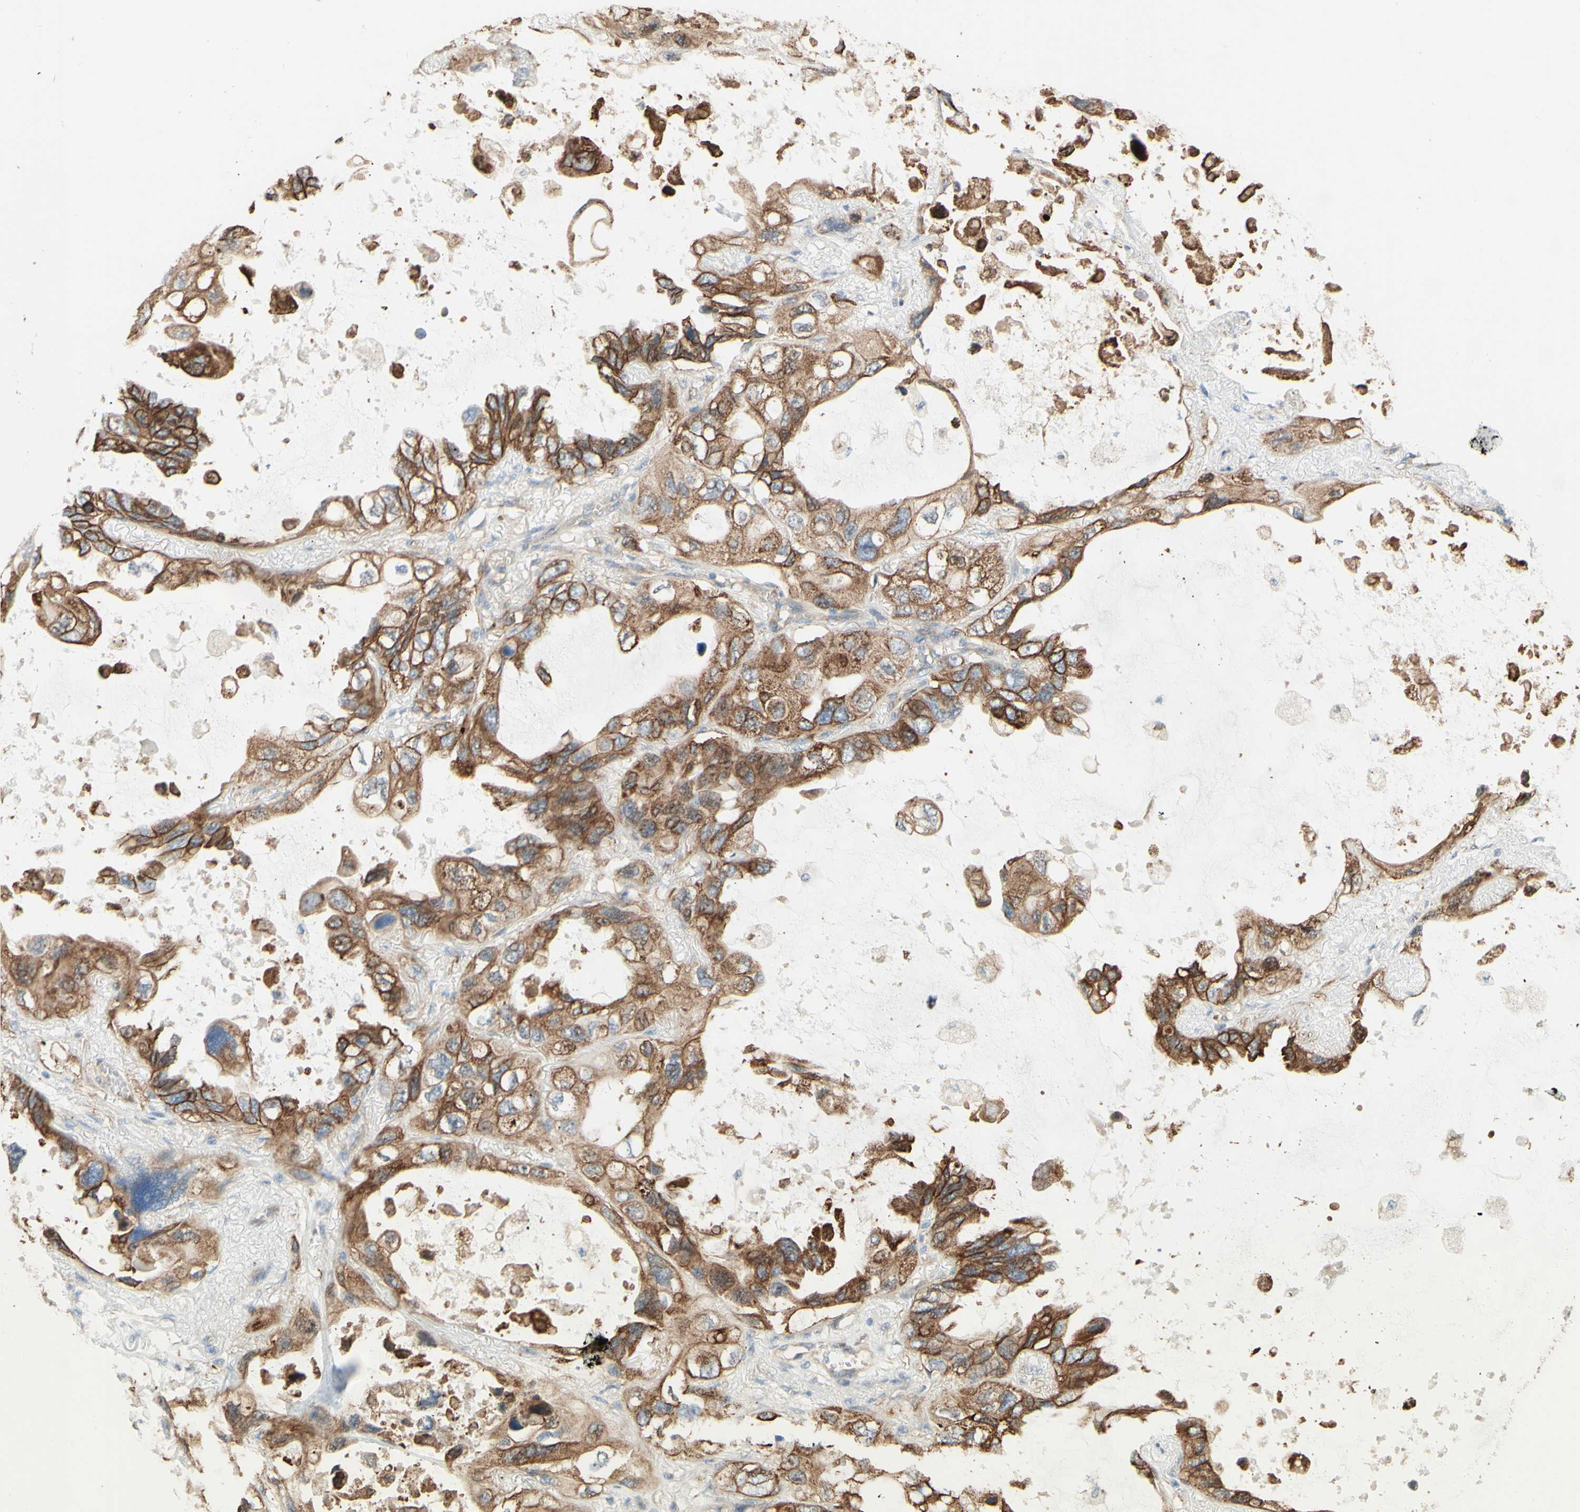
{"staining": {"intensity": "moderate", "quantity": ">75%", "location": "cytoplasmic/membranous"}, "tissue": "lung cancer", "cell_type": "Tumor cells", "image_type": "cancer", "snomed": [{"axis": "morphology", "description": "Squamous cell carcinoma, NOS"}, {"axis": "topography", "description": "Lung"}], "caption": "Immunohistochemical staining of lung cancer (squamous cell carcinoma) shows moderate cytoplasmic/membranous protein expression in about >75% of tumor cells.", "gene": "RNF149", "patient": {"sex": "female", "age": 73}}